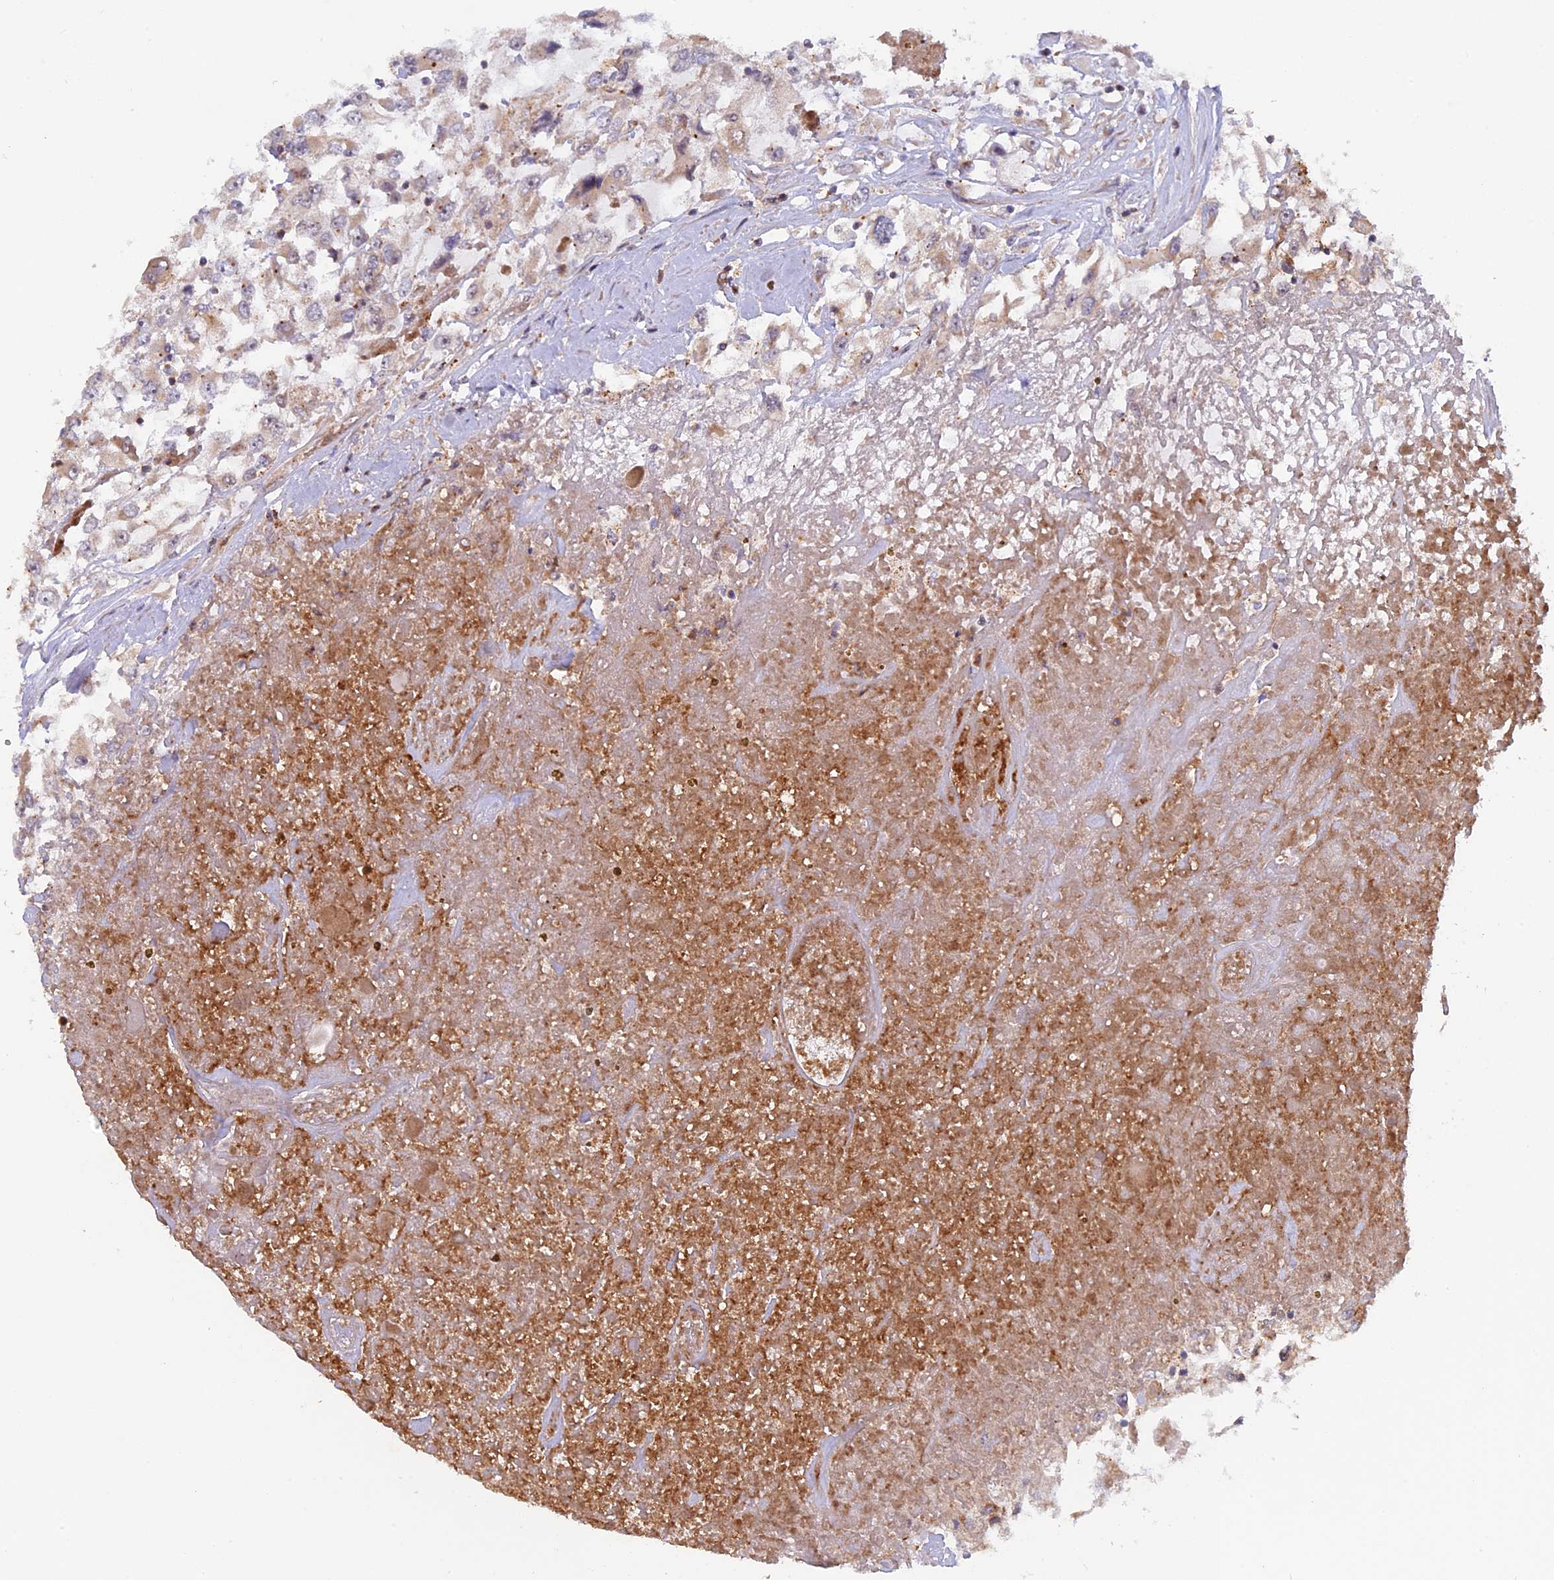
{"staining": {"intensity": "negative", "quantity": "none", "location": "none"}, "tissue": "renal cancer", "cell_type": "Tumor cells", "image_type": "cancer", "snomed": [{"axis": "morphology", "description": "Adenocarcinoma, NOS"}, {"axis": "topography", "description": "Kidney"}], "caption": "Histopathology image shows no protein expression in tumor cells of renal cancer (adenocarcinoma) tissue.", "gene": "FERMT1", "patient": {"sex": "female", "age": 52}}